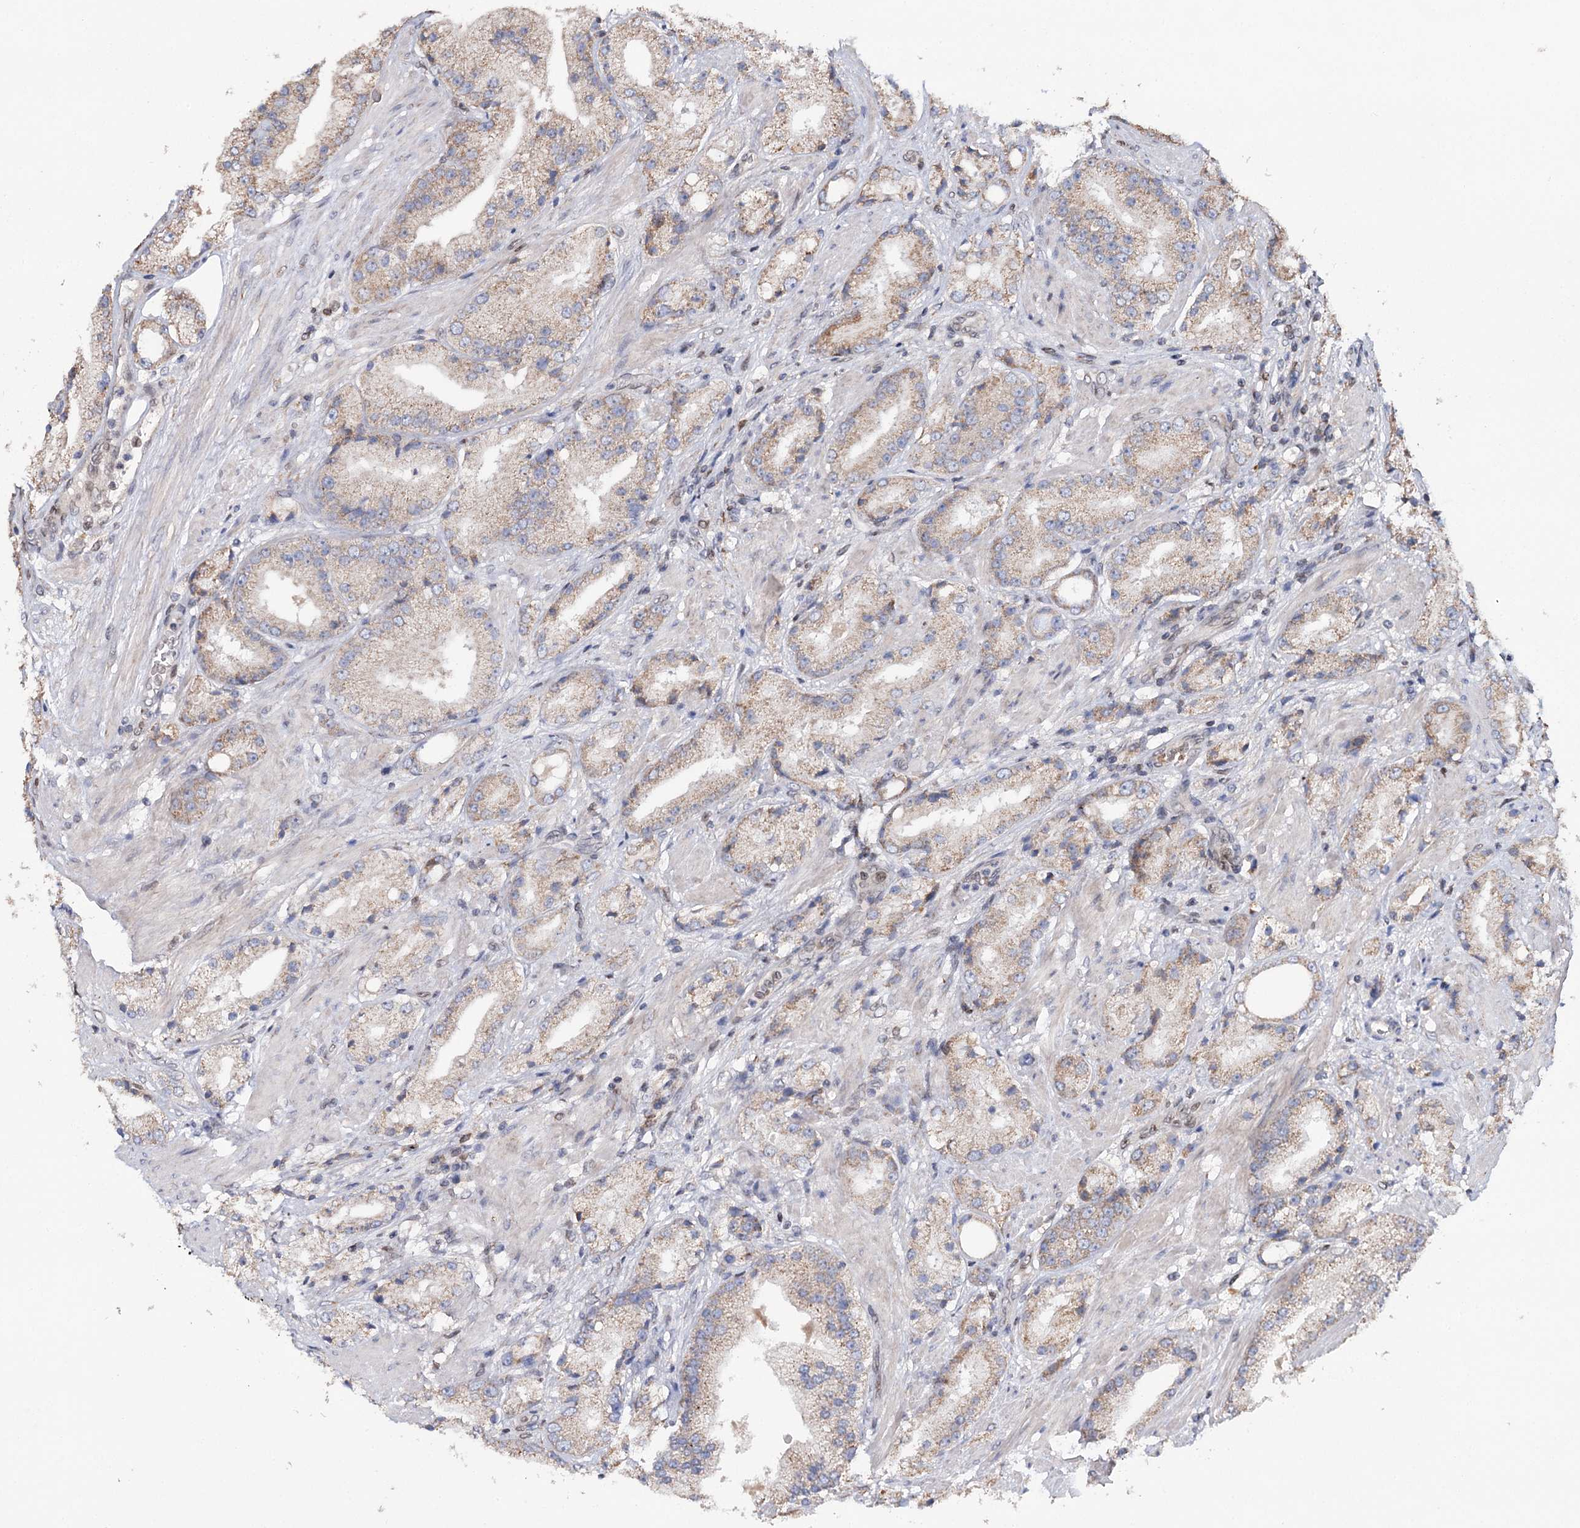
{"staining": {"intensity": "weak", "quantity": ">75%", "location": "cytoplasmic/membranous"}, "tissue": "prostate cancer", "cell_type": "Tumor cells", "image_type": "cancer", "snomed": [{"axis": "morphology", "description": "Adenocarcinoma, Low grade"}, {"axis": "topography", "description": "Prostate"}], "caption": "An image of human prostate cancer stained for a protein reveals weak cytoplasmic/membranous brown staining in tumor cells.", "gene": "CFAP46", "patient": {"sex": "male", "age": 67}}